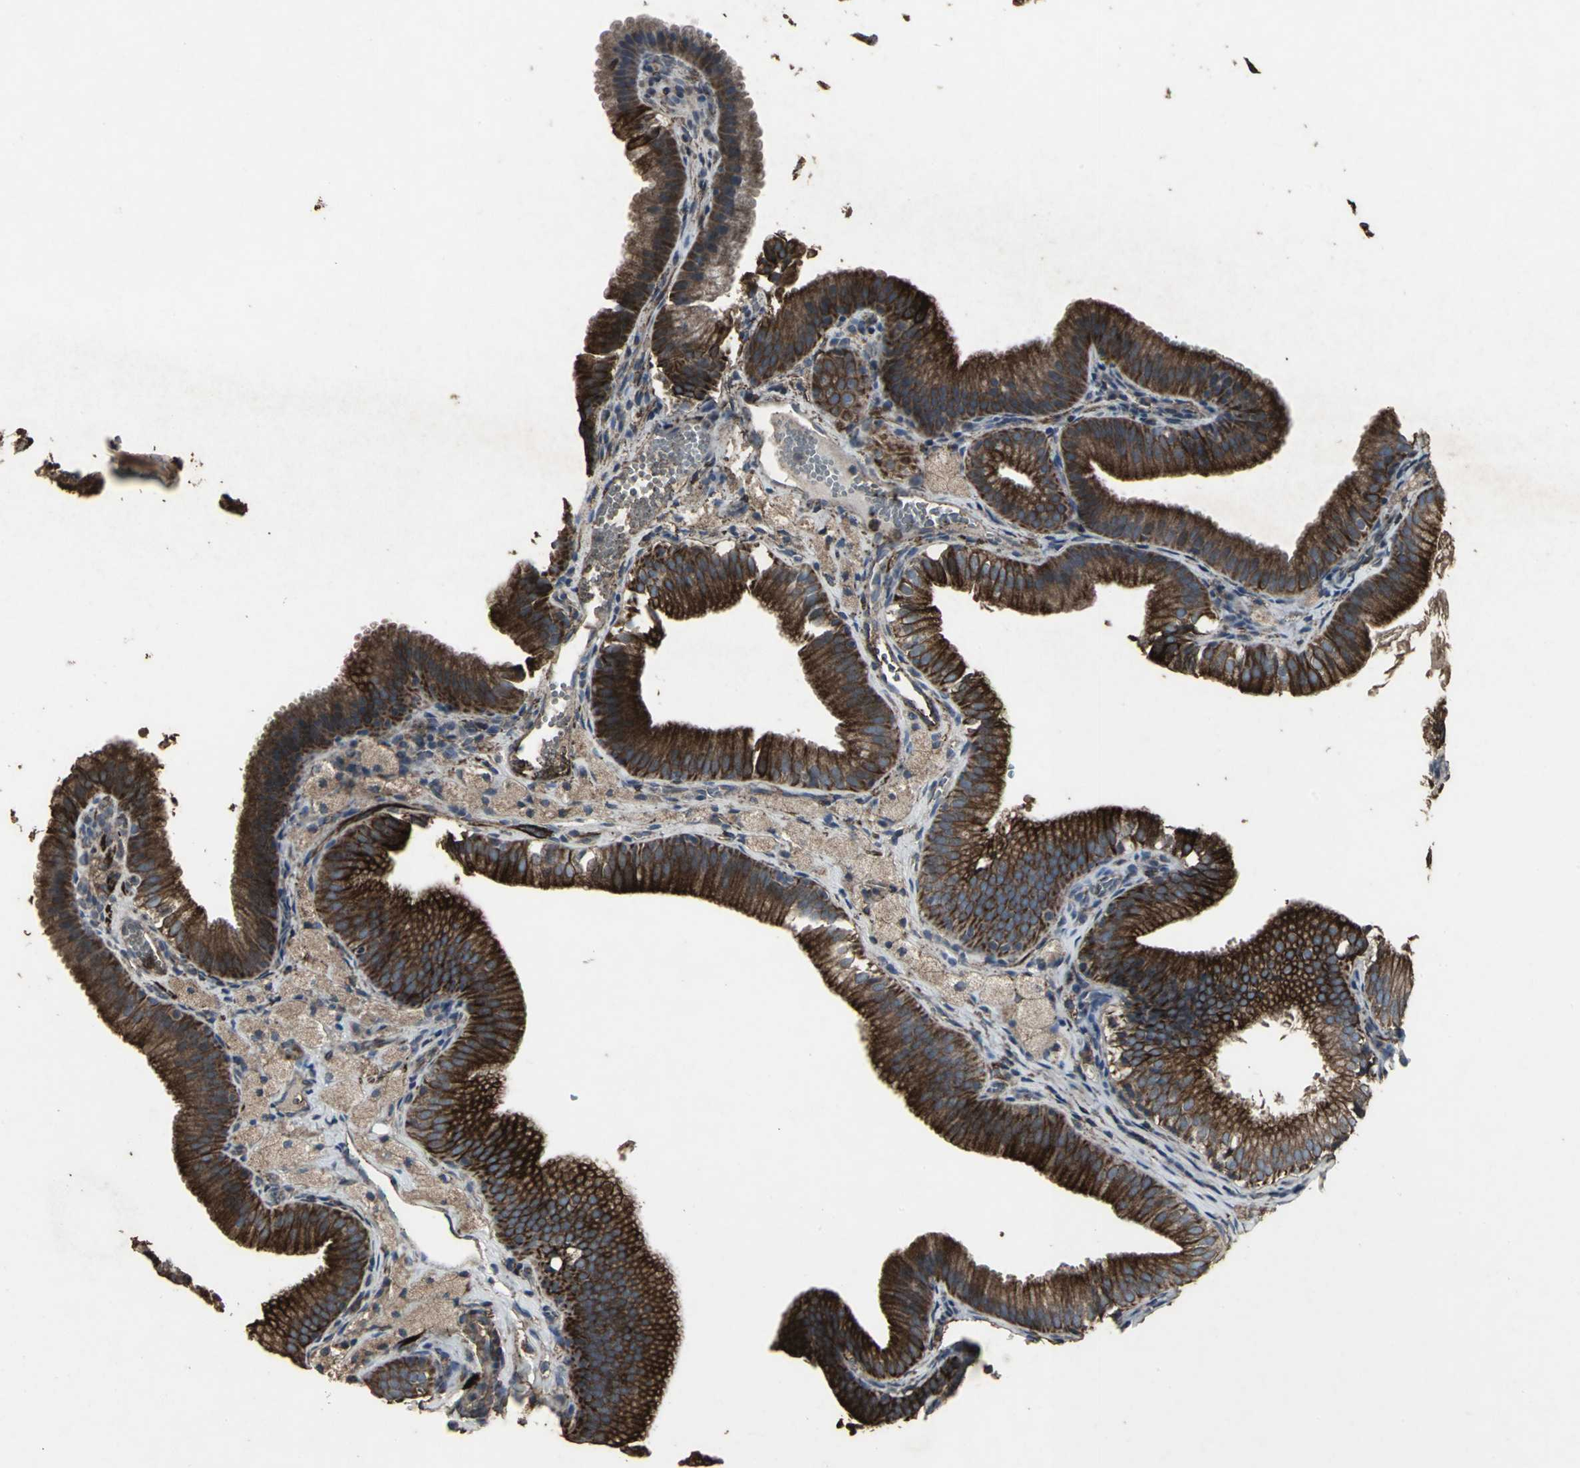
{"staining": {"intensity": "strong", "quantity": ">75%", "location": "cytoplasmic/membranous"}, "tissue": "gallbladder", "cell_type": "Glandular cells", "image_type": "normal", "snomed": [{"axis": "morphology", "description": "Normal tissue, NOS"}, {"axis": "topography", "description": "Gallbladder"}], "caption": "High-magnification brightfield microscopy of unremarkable gallbladder stained with DAB (brown) and counterstained with hematoxylin (blue). glandular cells exhibit strong cytoplasmic/membranous expression is present in approximately>75% of cells.", "gene": "CCR9", "patient": {"sex": "female", "age": 24}}